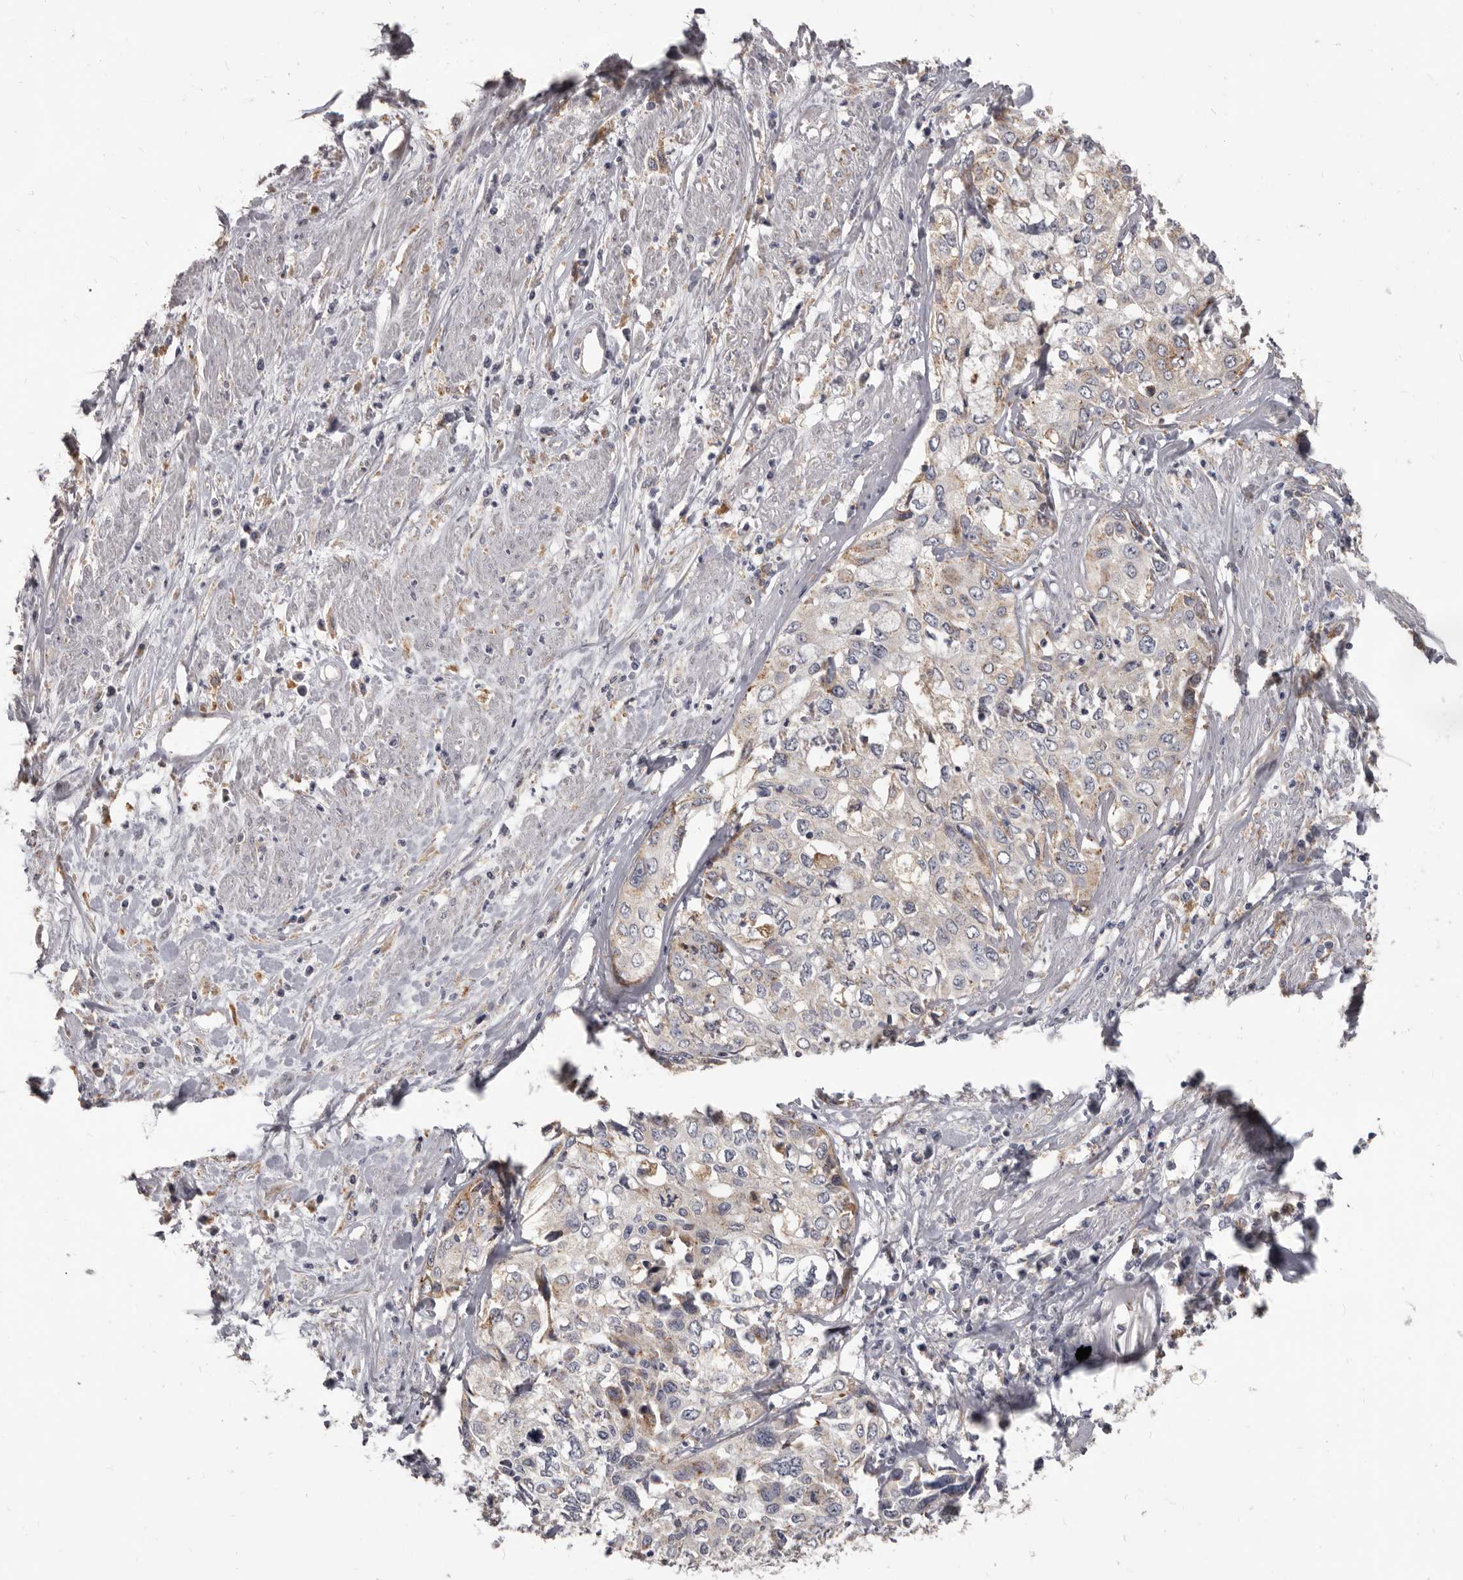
{"staining": {"intensity": "weak", "quantity": "<25%", "location": "cytoplasmic/membranous"}, "tissue": "cervical cancer", "cell_type": "Tumor cells", "image_type": "cancer", "snomed": [{"axis": "morphology", "description": "Squamous cell carcinoma, NOS"}, {"axis": "topography", "description": "Cervix"}], "caption": "Immunohistochemistry (IHC) of human cervical cancer shows no expression in tumor cells.", "gene": "PI4K2A", "patient": {"sex": "female", "age": 31}}